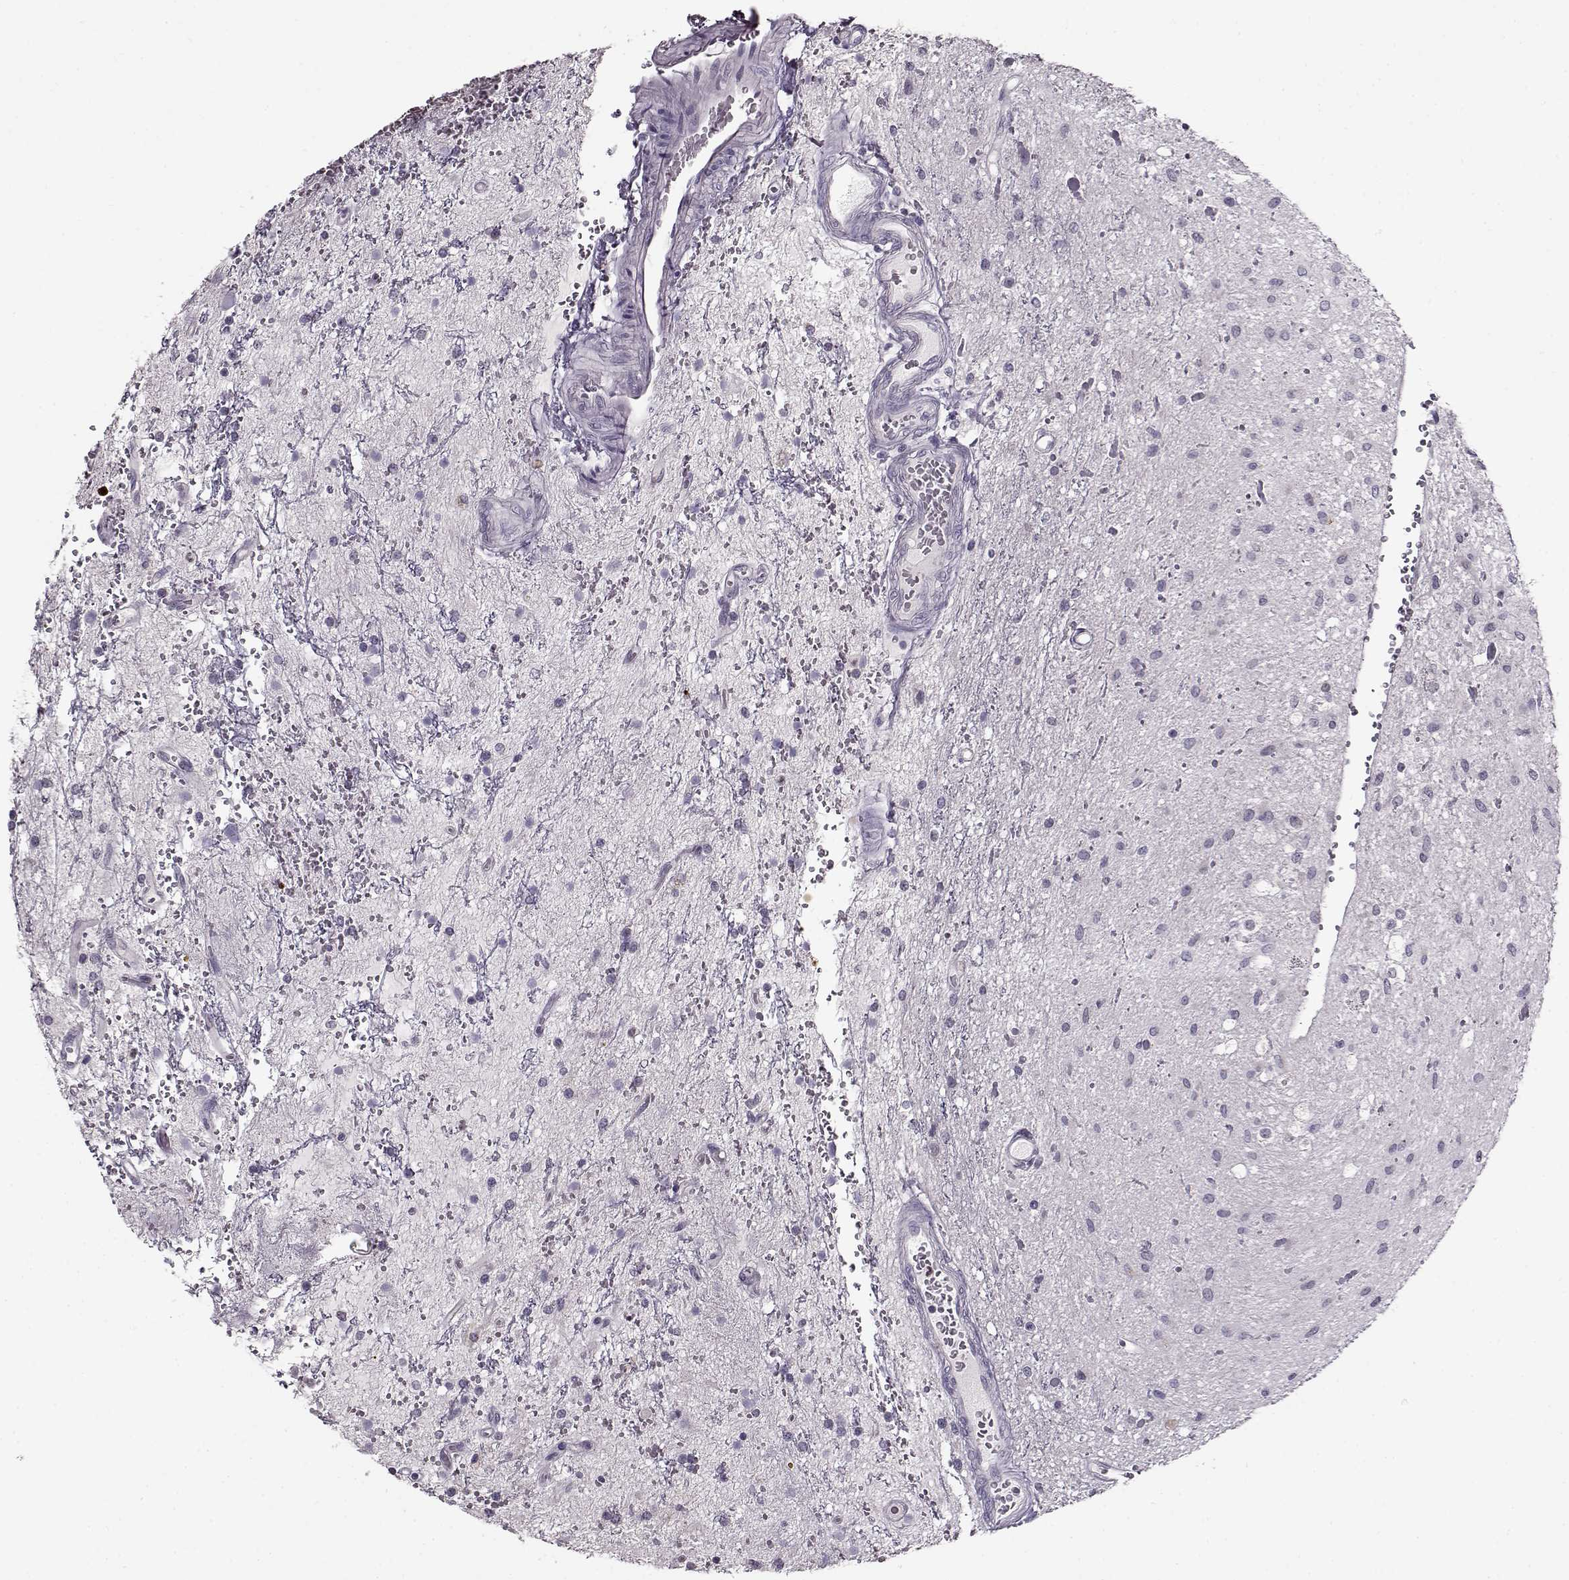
{"staining": {"intensity": "negative", "quantity": "none", "location": "none"}, "tissue": "glioma", "cell_type": "Tumor cells", "image_type": "cancer", "snomed": [{"axis": "morphology", "description": "Glioma, malignant, Low grade"}, {"axis": "topography", "description": "Cerebellum"}], "caption": "Immunohistochemistry (IHC) histopathology image of neoplastic tissue: glioma stained with DAB displays no significant protein expression in tumor cells.", "gene": "RP1L1", "patient": {"sex": "female", "age": 14}}